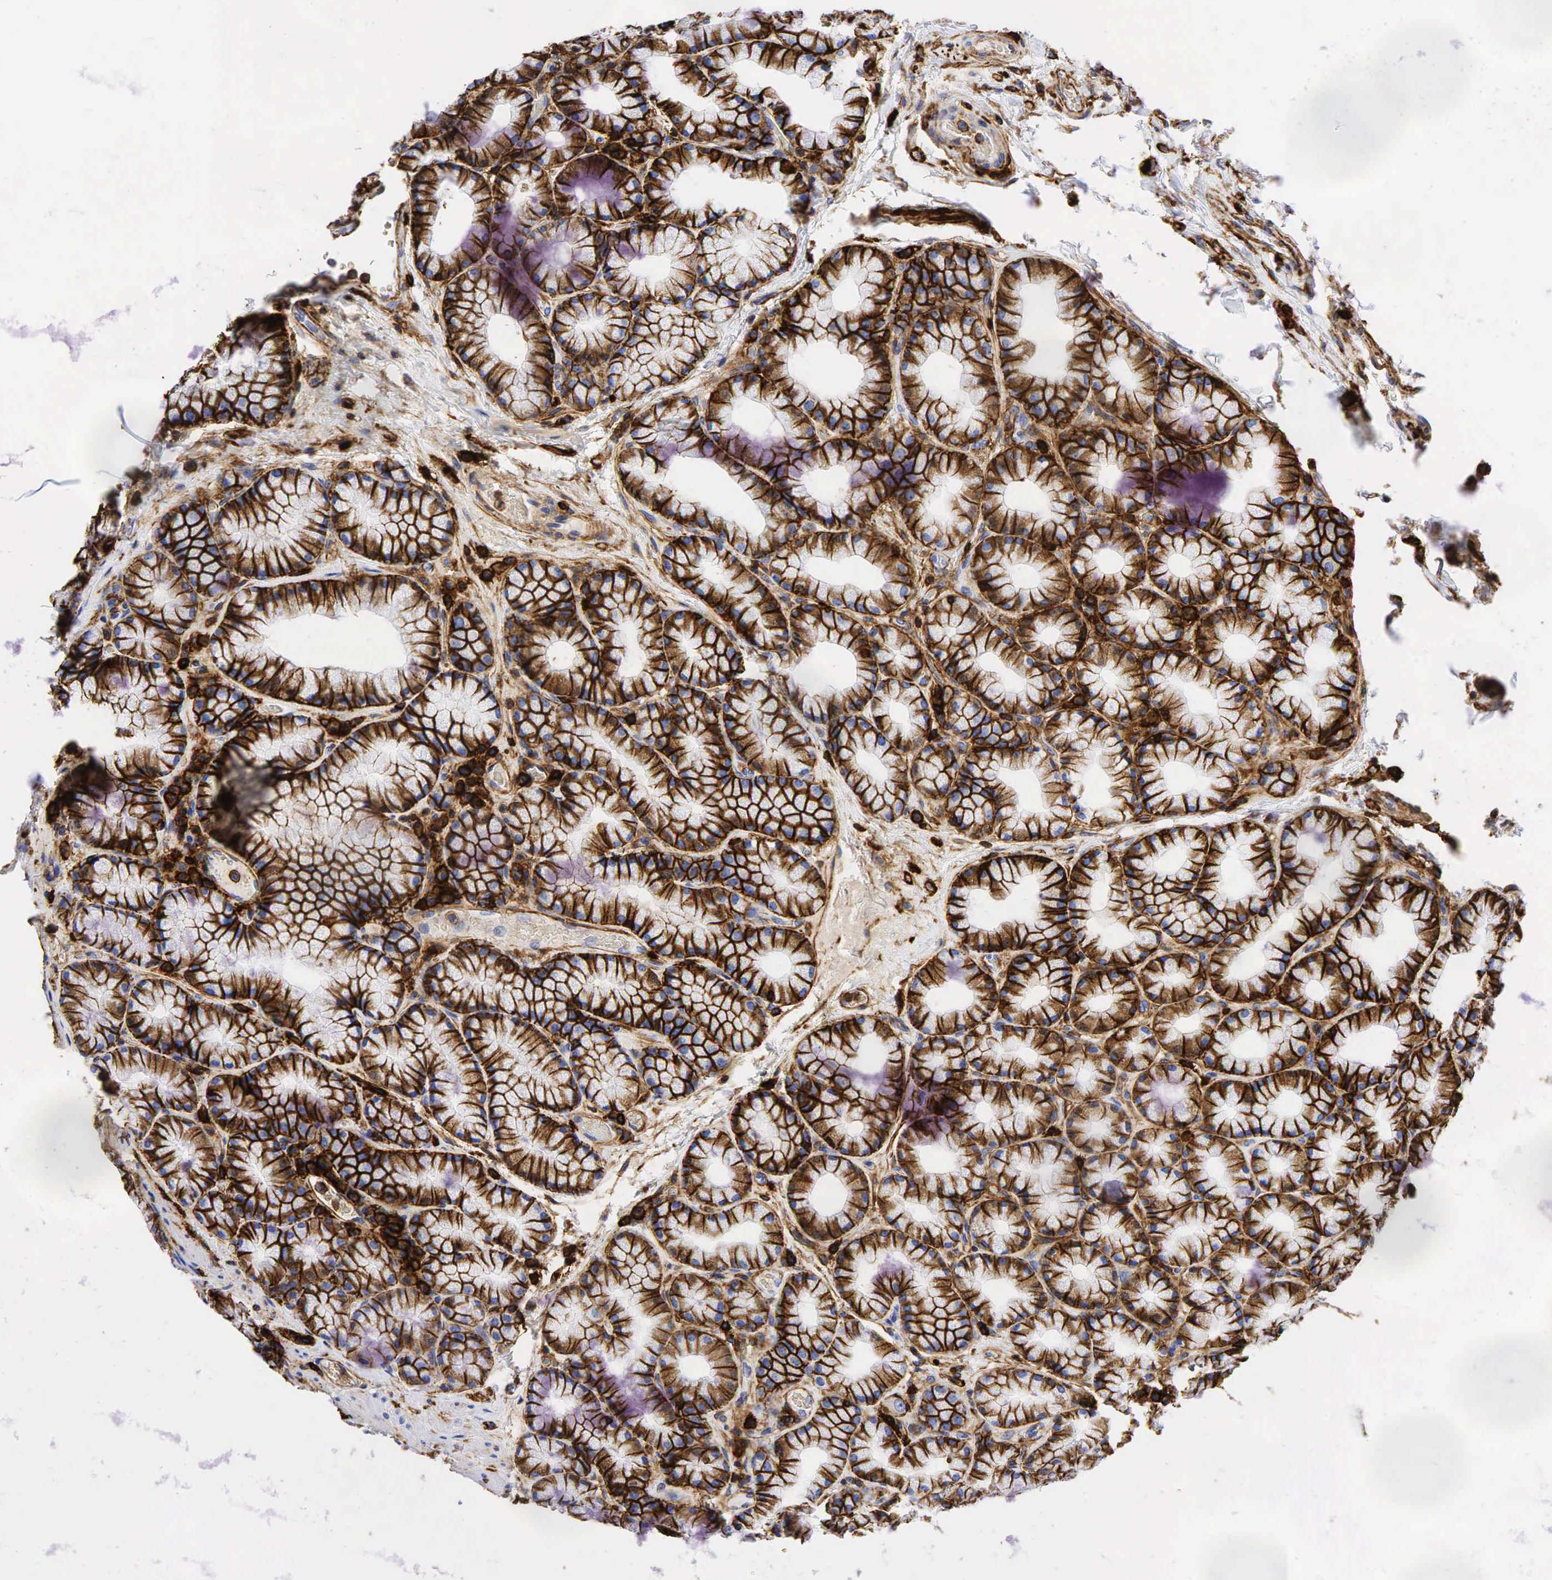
{"staining": {"intensity": "strong", "quantity": "25%-75%", "location": "cytoplasmic/membranous"}, "tissue": "duodenum", "cell_type": "Glandular cells", "image_type": "normal", "snomed": [{"axis": "morphology", "description": "Normal tissue, NOS"}, {"axis": "topography", "description": "Duodenum"}], "caption": "IHC histopathology image of benign duodenum: duodenum stained using immunohistochemistry (IHC) reveals high levels of strong protein expression localized specifically in the cytoplasmic/membranous of glandular cells, appearing as a cytoplasmic/membranous brown color.", "gene": "CD44", "patient": {"sex": "female", "age": 43}}